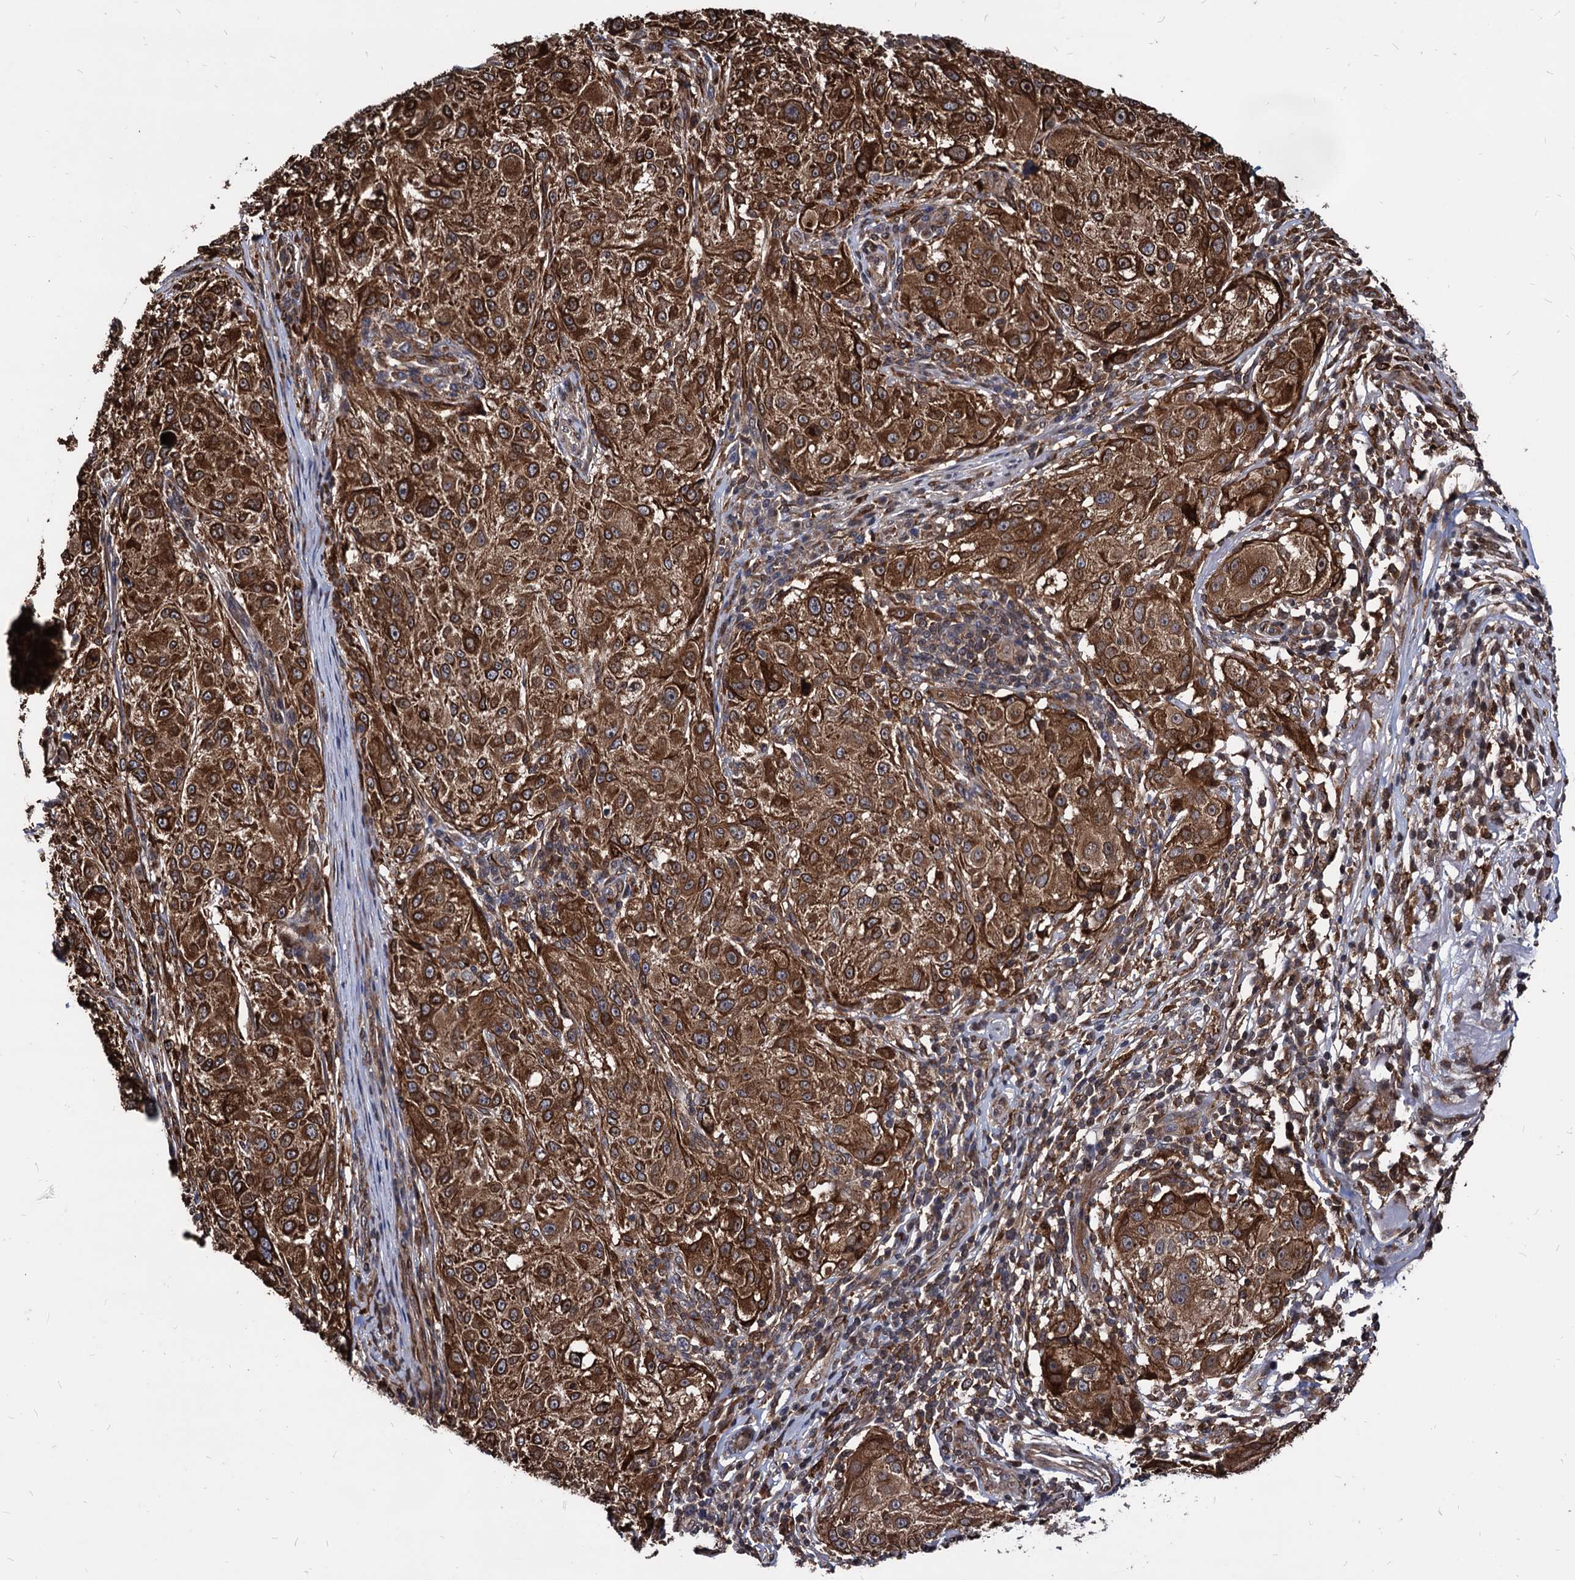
{"staining": {"intensity": "strong", "quantity": ">75%", "location": "cytoplasmic/membranous"}, "tissue": "melanoma", "cell_type": "Tumor cells", "image_type": "cancer", "snomed": [{"axis": "morphology", "description": "Necrosis, NOS"}, {"axis": "morphology", "description": "Malignant melanoma, NOS"}, {"axis": "topography", "description": "Skin"}], "caption": "Brown immunohistochemical staining in human melanoma reveals strong cytoplasmic/membranous positivity in approximately >75% of tumor cells. (DAB (3,3'-diaminobenzidine) IHC, brown staining for protein, blue staining for nuclei).", "gene": "ANKRD12", "patient": {"sex": "female", "age": 87}}